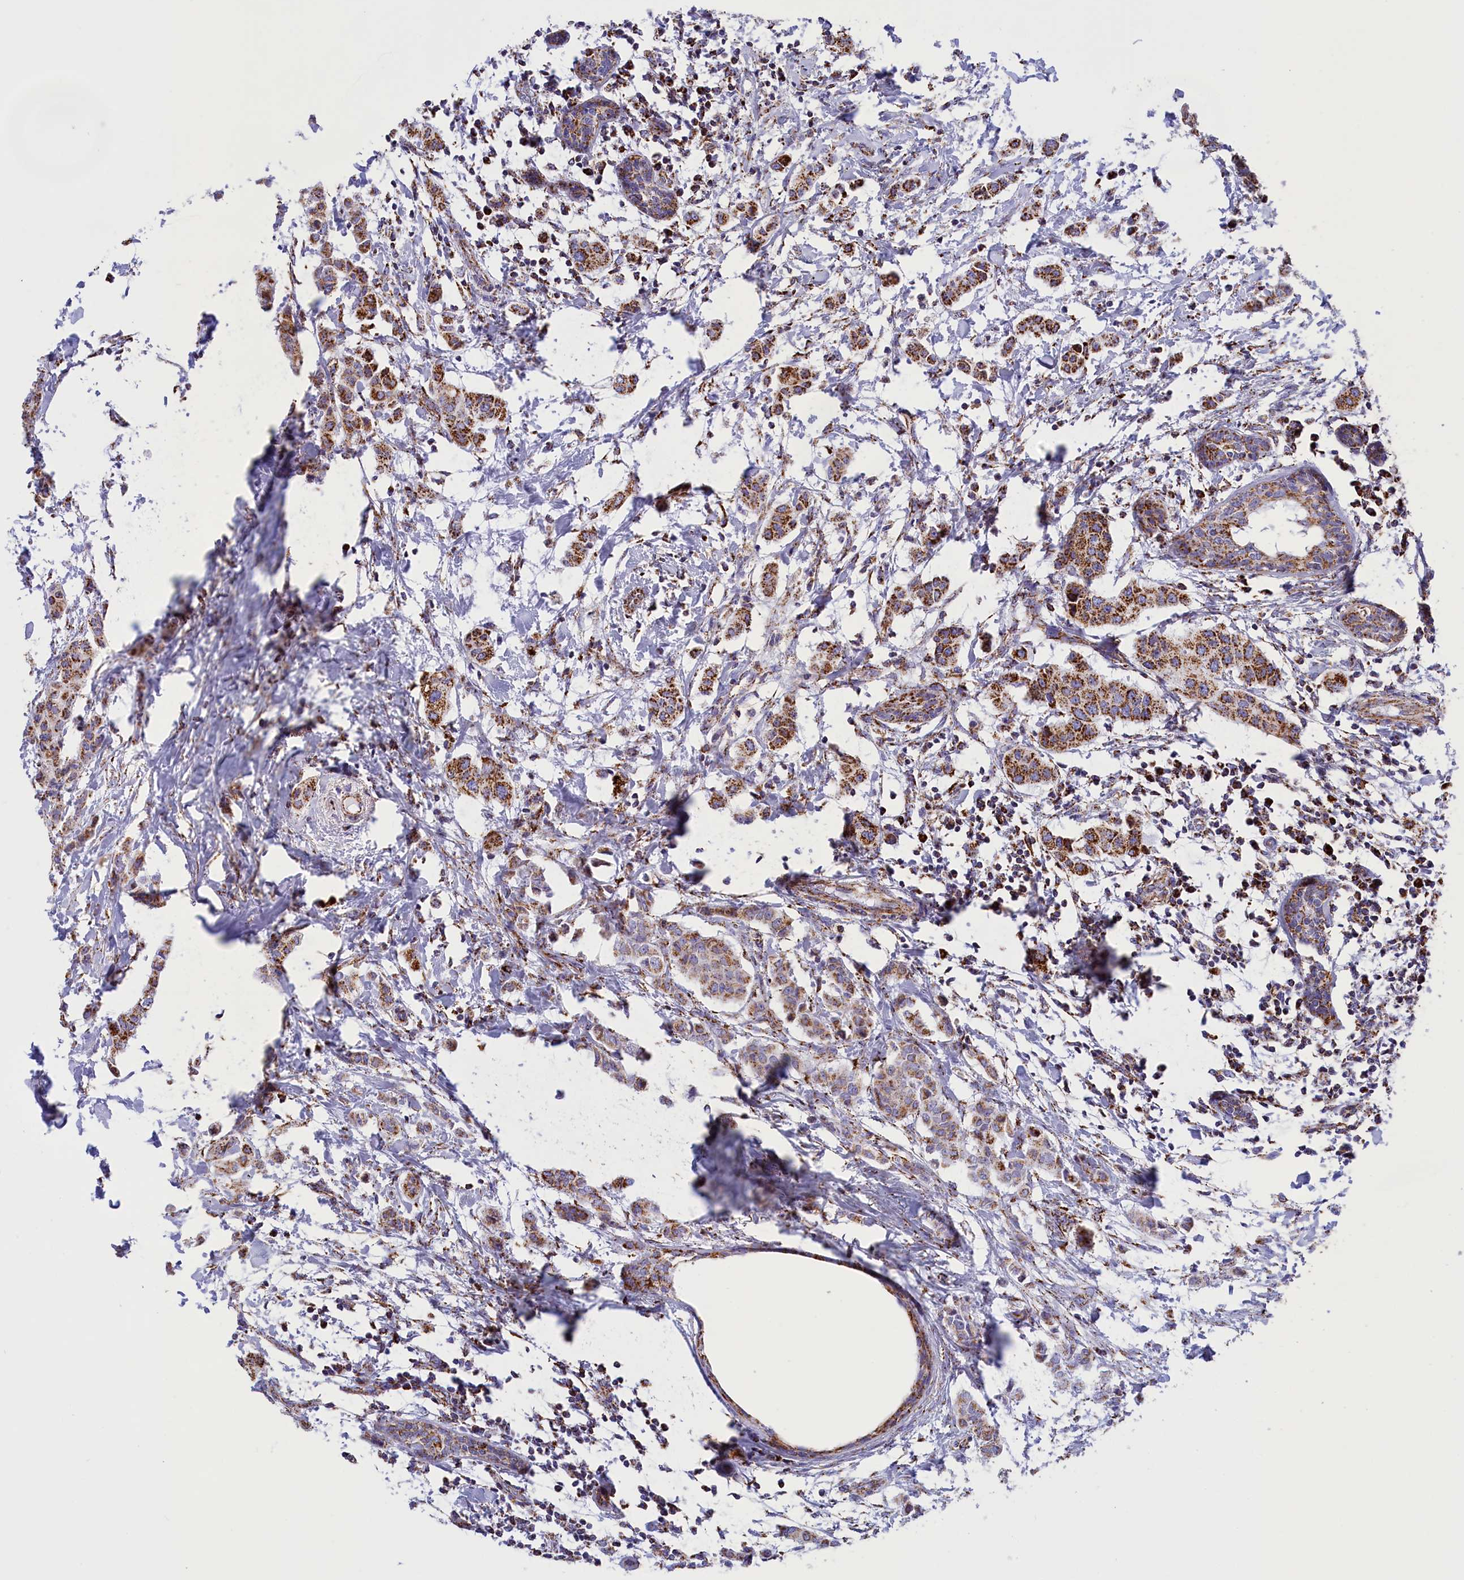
{"staining": {"intensity": "moderate", "quantity": ">75%", "location": "cytoplasmic/membranous"}, "tissue": "breast cancer", "cell_type": "Tumor cells", "image_type": "cancer", "snomed": [{"axis": "morphology", "description": "Duct carcinoma"}, {"axis": "topography", "description": "Breast"}], "caption": "This photomicrograph reveals breast cancer (infiltrating ductal carcinoma) stained with immunohistochemistry to label a protein in brown. The cytoplasmic/membranous of tumor cells show moderate positivity for the protein. Nuclei are counter-stained blue.", "gene": "ISOC2", "patient": {"sex": "female", "age": 40}}